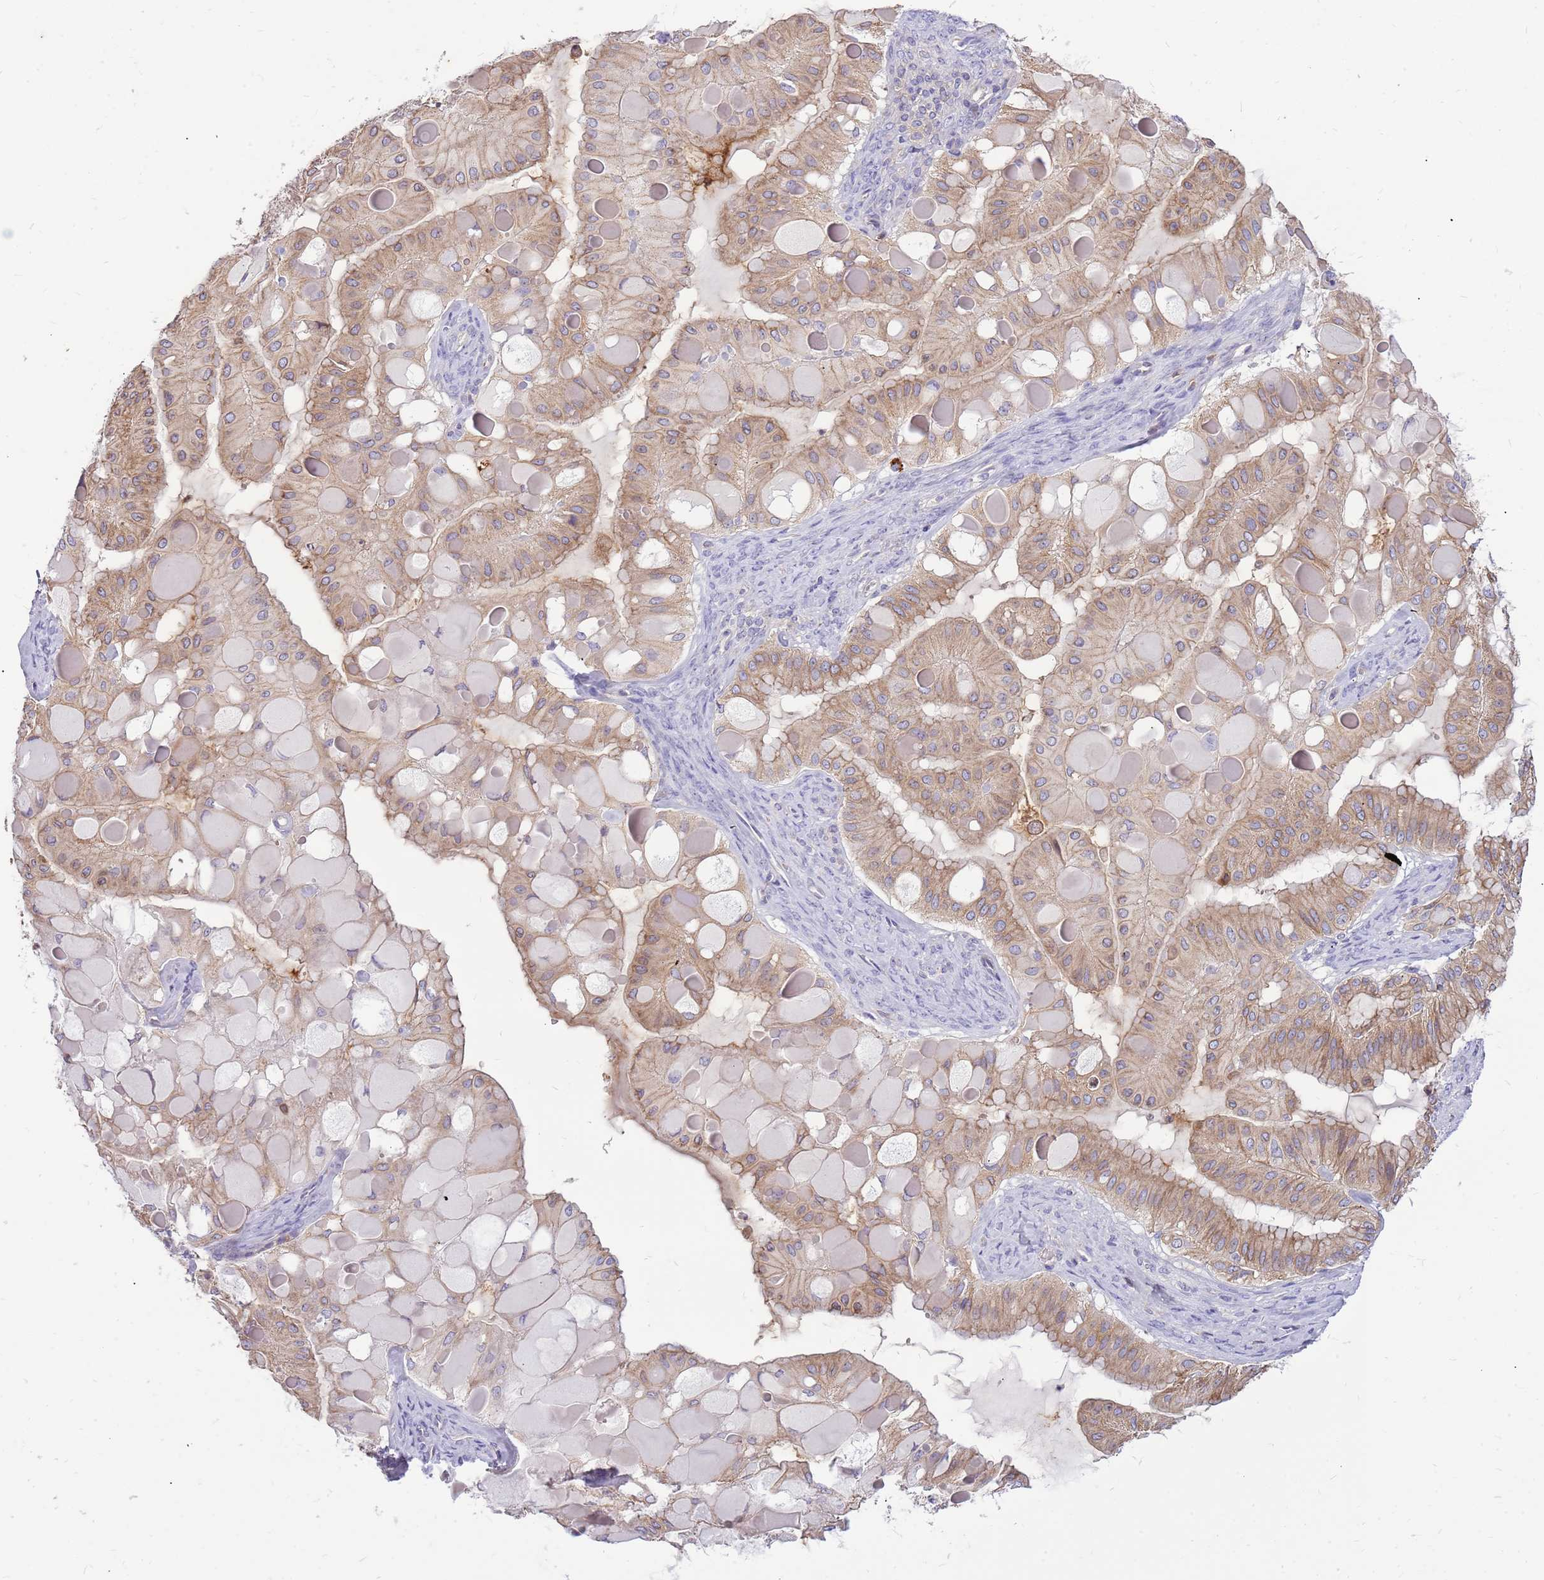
{"staining": {"intensity": "moderate", "quantity": "25%-75%", "location": "cytoplasmic/membranous"}, "tissue": "ovarian cancer", "cell_type": "Tumor cells", "image_type": "cancer", "snomed": [{"axis": "morphology", "description": "Cystadenocarcinoma, mucinous, NOS"}, {"axis": "topography", "description": "Ovary"}], "caption": "Protein analysis of ovarian mucinous cystadenocarcinoma tissue shows moderate cytoplasmic/membranous positivity in about 25%-75% of tumor cells. (DAB IHC, brown staining for protein, blue staining for nuclei).", "gene": "WDR90", "patient": {"sex": "female", "age": 61}}